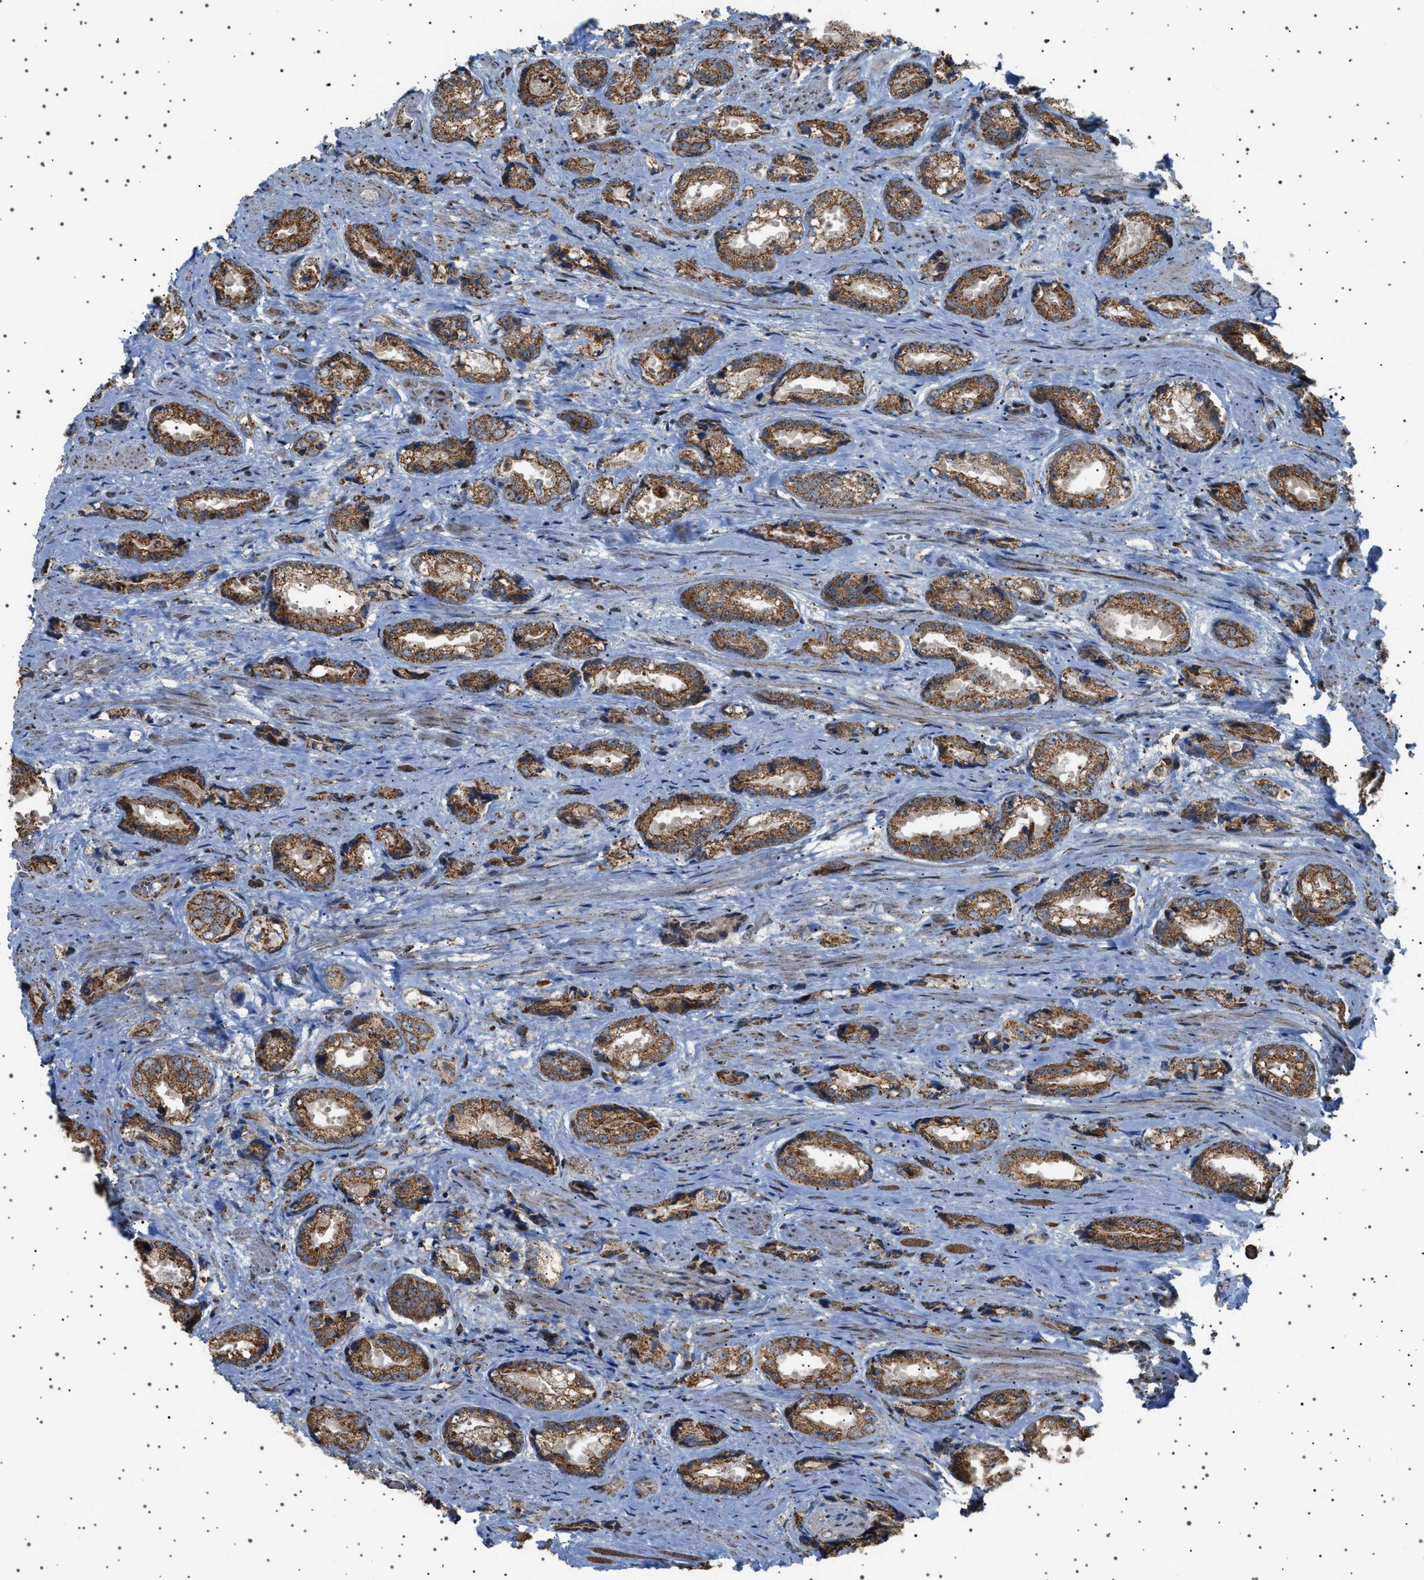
{"staining": {"intensity": "moderate", "quantity": ">75%", "location": "cytoplasmic/membranous"}, "tissue": "prostate cancer", "cell_type": "Tumor cells", "image_type": "cancer", "snomed": [{"axis": "morphology", "description": "Adenocarcinoma, High grade"}, {"axis": "topography", "description": "Prostate"}], "caption": "Tumor cells show moderate cytoplasmic/membranous expression in approximately >75% of cells in prostate cancer (adenocarcinoma (high-grade)).", "gene": "MELK", "patient": {"sex": "male", "age": 61}}